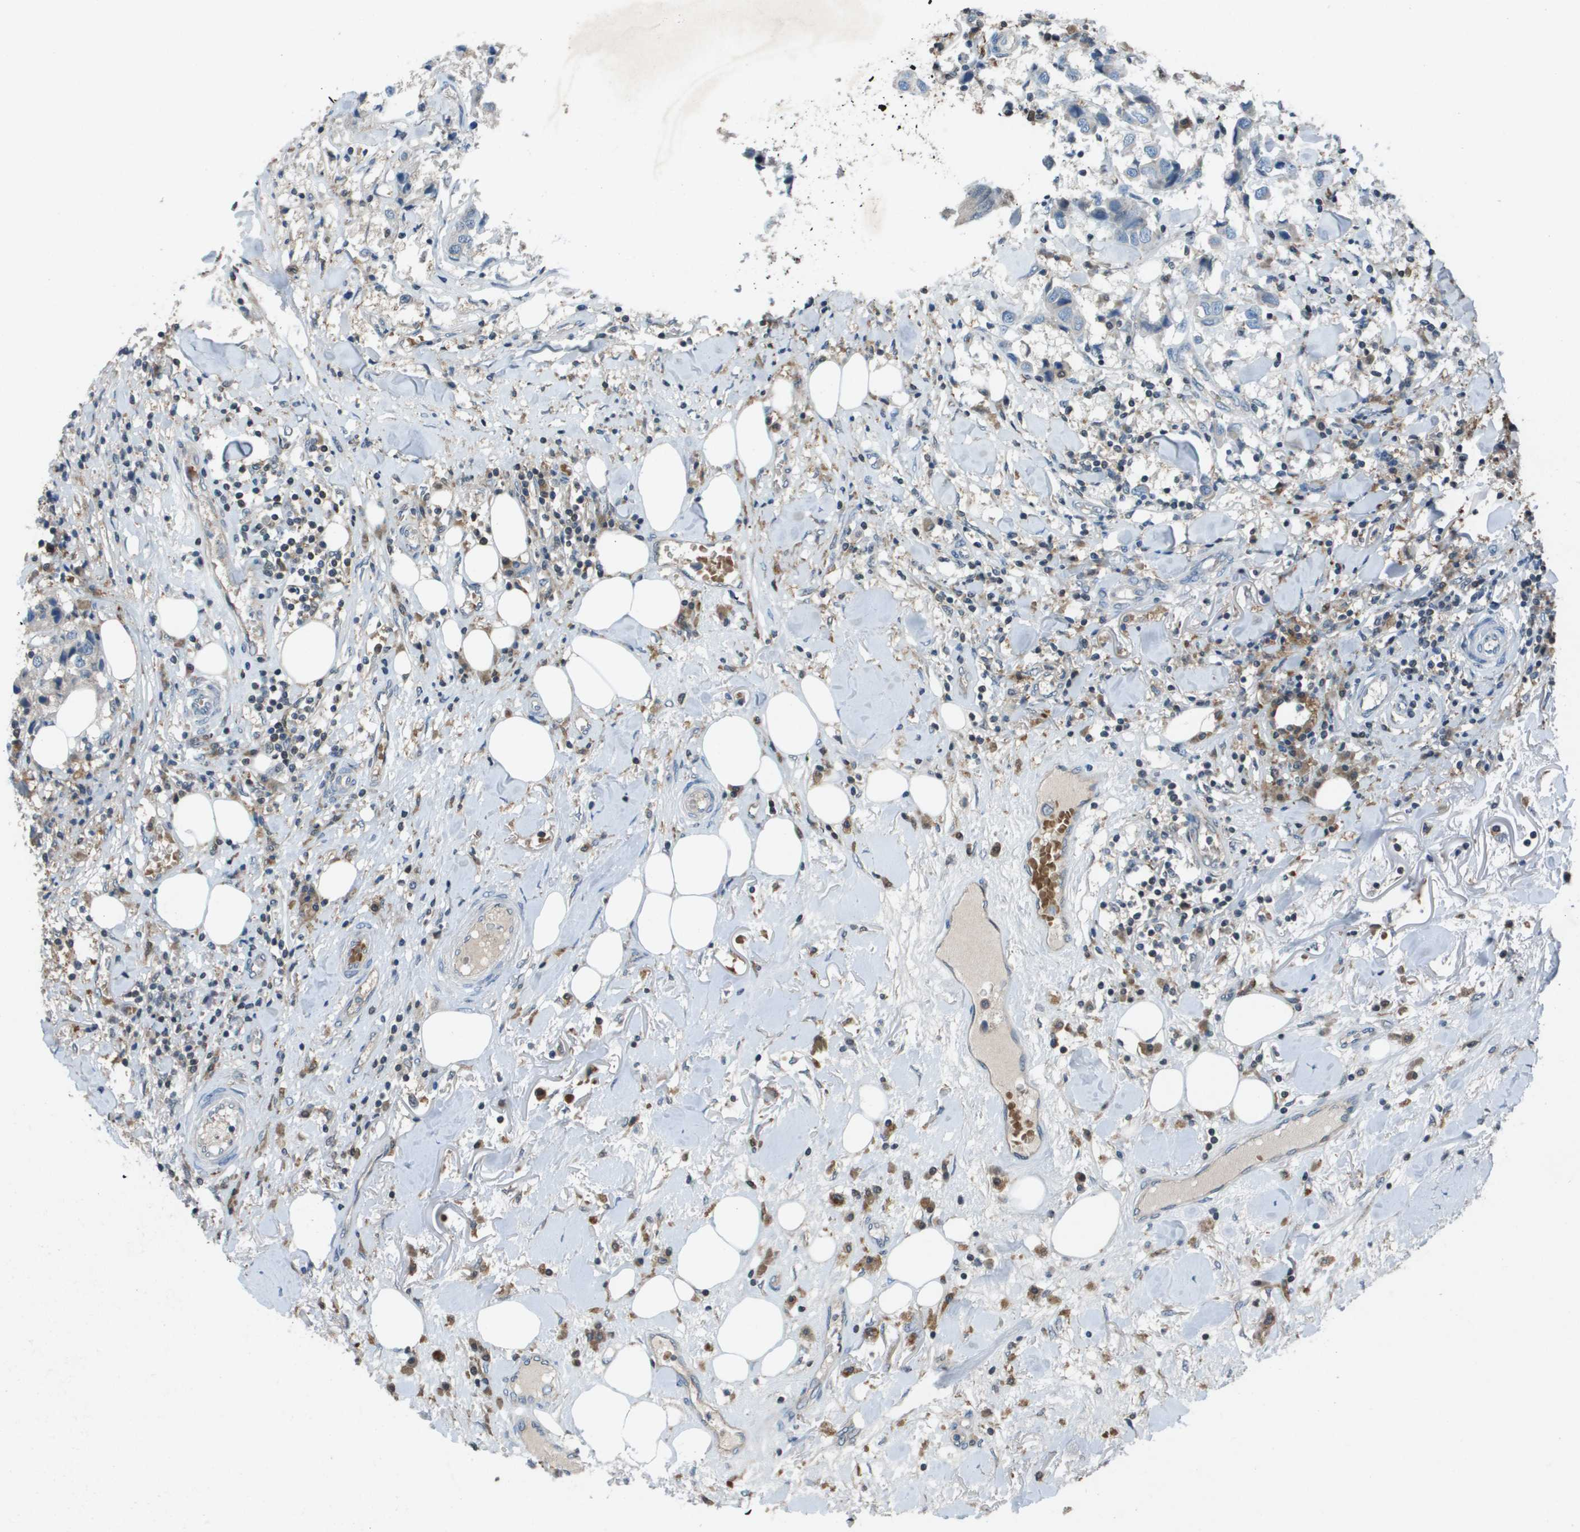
{"staining": {"intensity": "negative", "quantity": "none", "location": "none"}, "tissue": "breast cancer", "cell_type": "Tumor cells", "image_type": "cancer", "snomed": [{"axis": "morphology", "description": "Duct carcinoma"}, {"axis": "topography", "description": "Breast"}], "caption": "Immunohistochemistry (IHC) photomicrograph of neoplastic tissue: breast cancer (invasive ductal carcinoma) stained with DAB (3,3'-diaminobenzidine) demonstrates no significant protein positivity in tumor cells.", "gene": "CAMK4", "patient": {"sex": "female", "age": 80}}